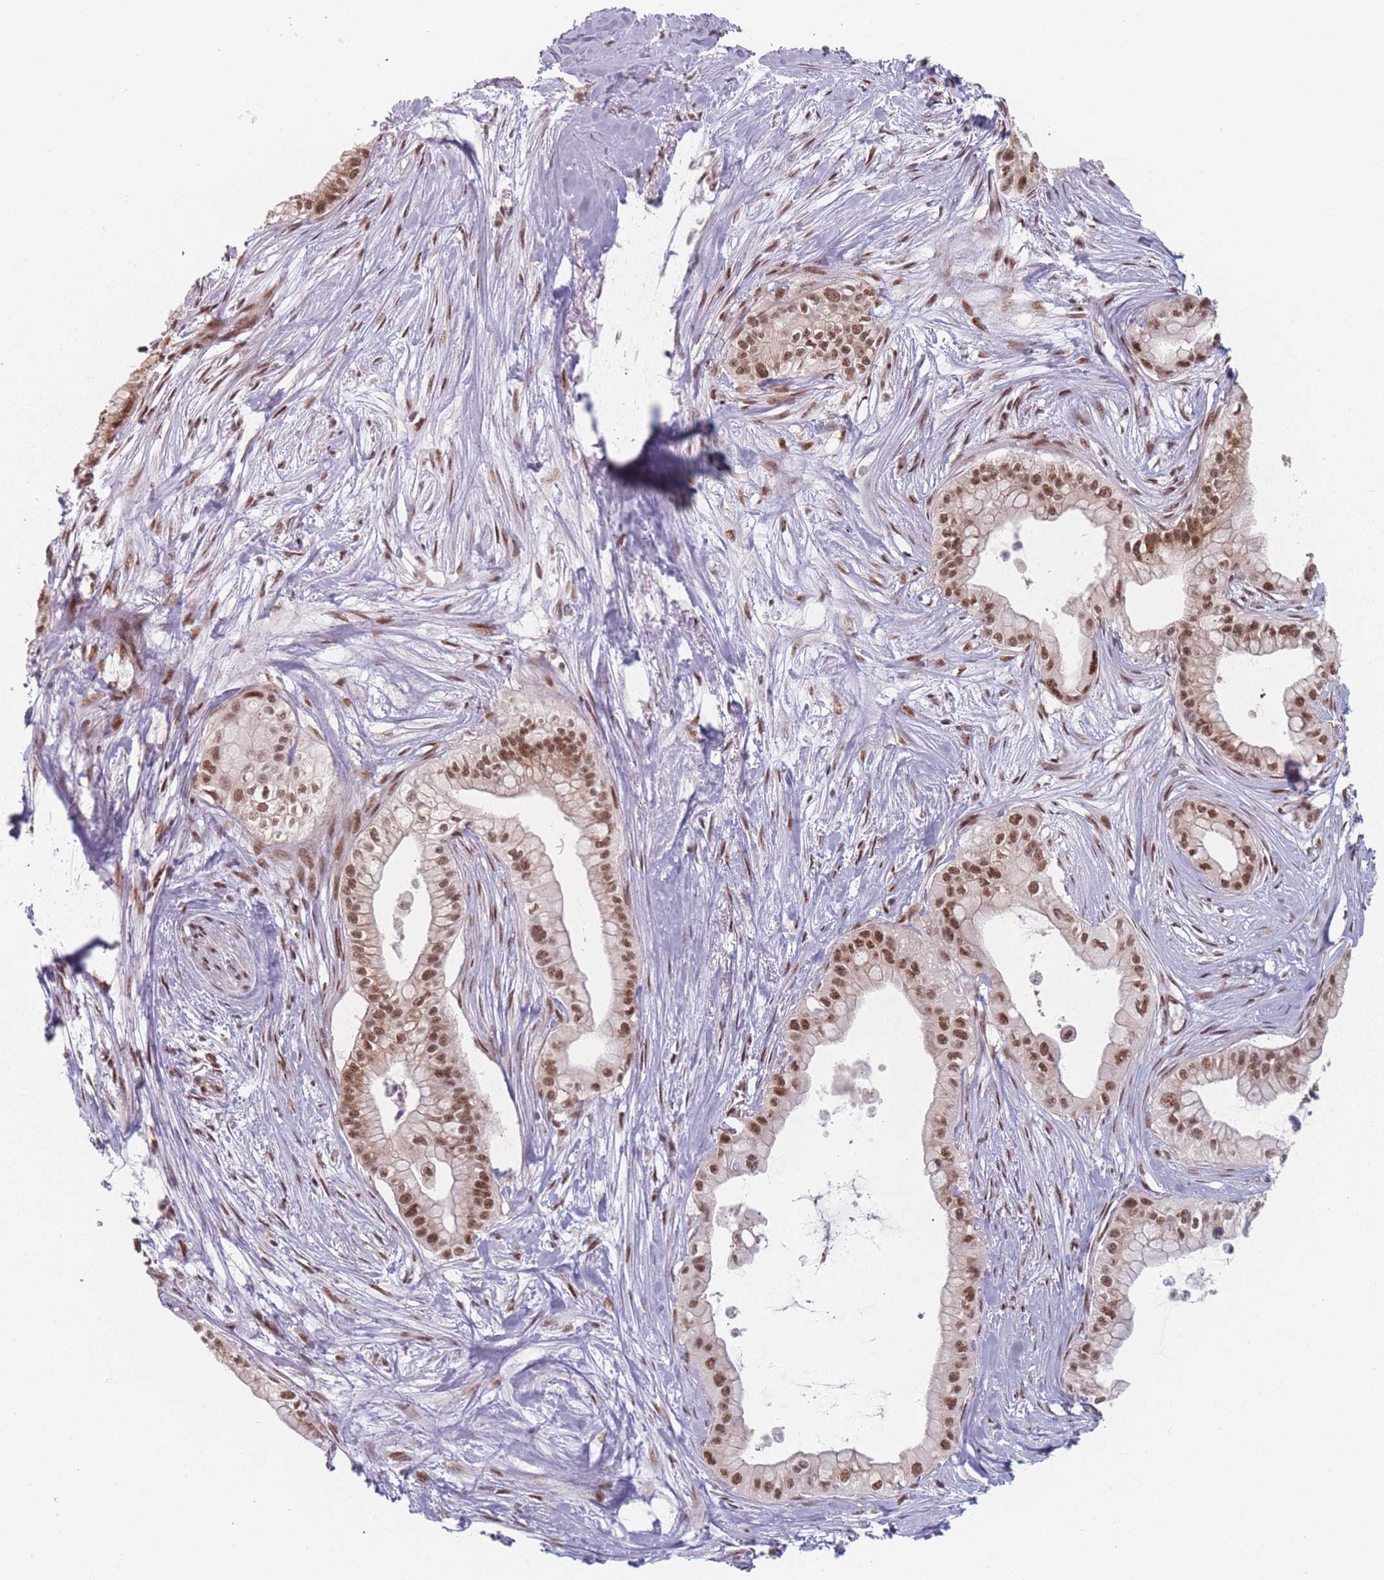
{"staining": {"intensity": "moderate", "quantity": ">75%", "location": "nuclear"}, "tissue": "pancreatic cancer", "cell_type": "Tumor cells", "image_type": "cancer", "snomed": [{"axis": "morphology", "description": "Adenocarcinoma, NOS"}, {"axis": "topography", "description": "Pancreas"}], "caption": "Immunohistochemistry (IHC) of pancreatic adenocarcinoma reveals medium levels of moderate nuclear positivity in approximately >75% of tumor cells. Using DAB (3,3'-diaminobenzidine) (brown) and hematoxylin (blue) stains, captured at high magnification using brightfield microscopy.", "gene": "ZC3H14", "patient": {"sex": "male", "age": 78}}